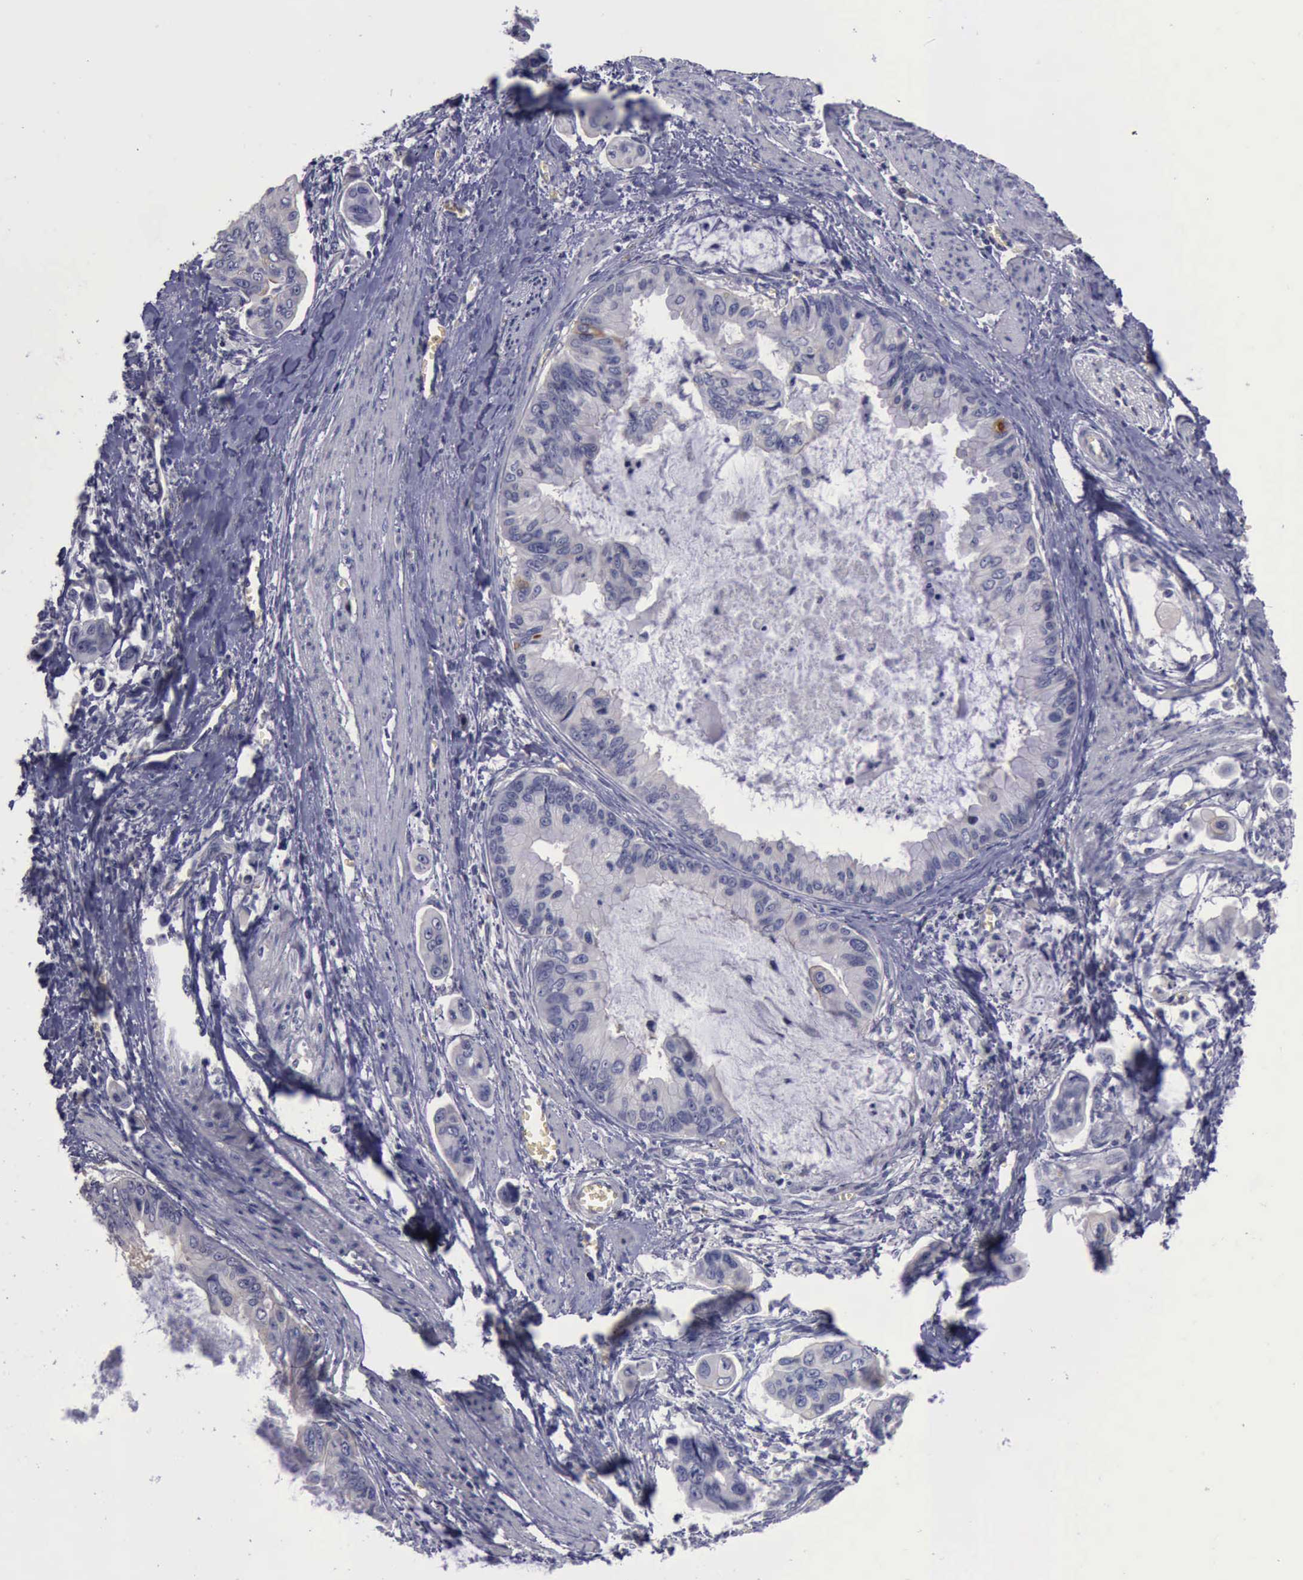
{"staining": {"intensity": "negative", "quantity": "none", "location": "none"}, "tissue": "stomach cancer", "cell_type": "Tumor cells", "image_type": "cancer", "snomed": [{"axis": "morphology", "description": "Adenocarcinoma, NOS"}, {"axis": "topography", "description": "Stomach, upper"}], "caption": "Tumor cells are negative for protein expression in human stomach cancer (adenocarcinoma).", "gene": "CEP128", "patient": {"sex": "male", "age": 80}}